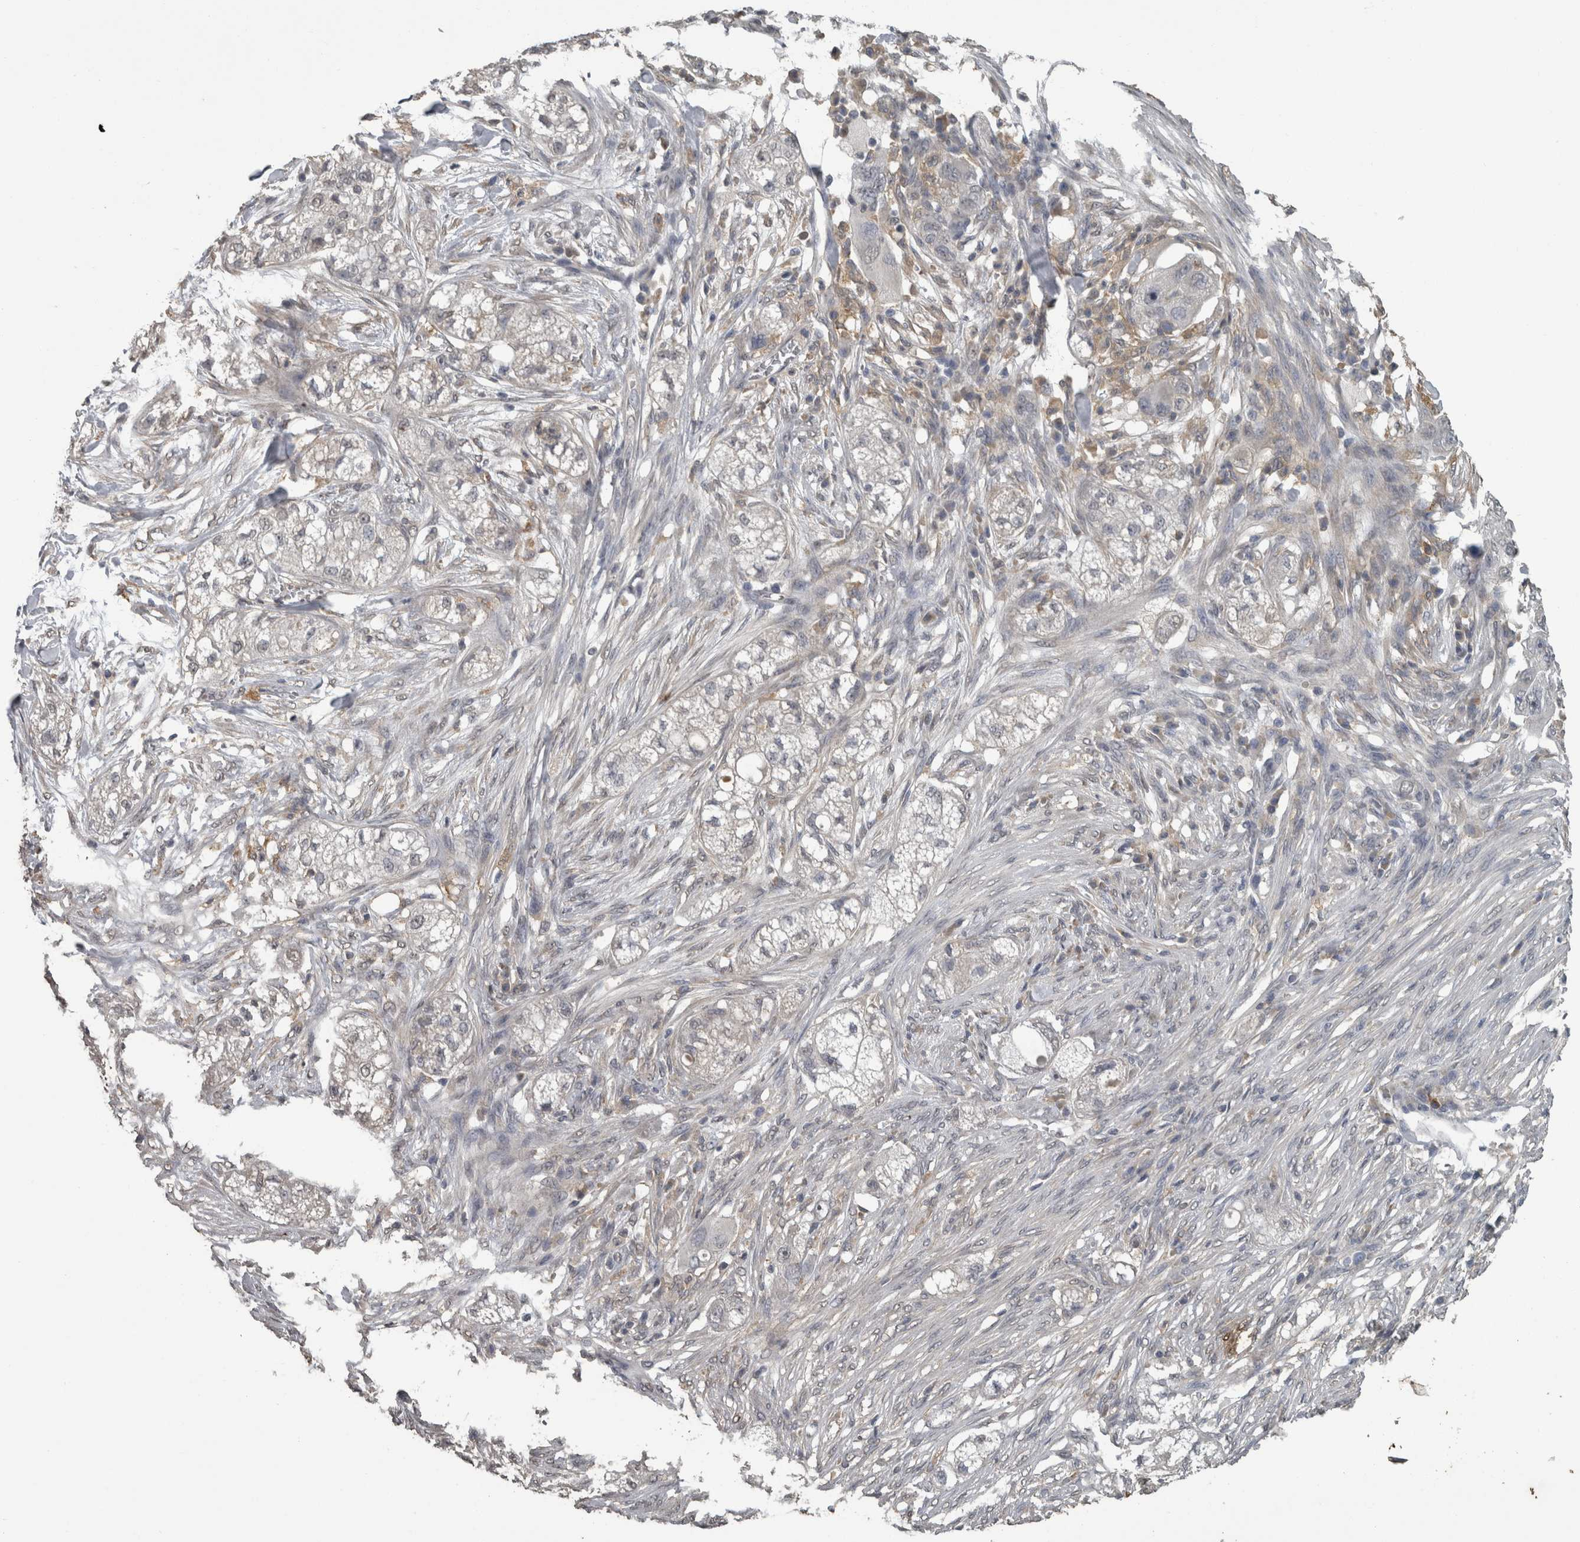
{"staining": {"intensity": "negative", "quantity": "none", "location": "none"}, "tissue": "pancreatic cancer", "cell_type": "Tumor cells", "image_type": "cancer", "snomed": [{"axis": "morphology", "description": "Adenocarcinoma, NOS"}, {"axis": "topography", "description": "Pancreas"}], "caption": "Immunohistochemical staining of human pancreatic adenocarcinoma shows no significant staining in tumor cells.", "gene": "PIK3AP1", "patient": {"sex": "female", "age": 78}}